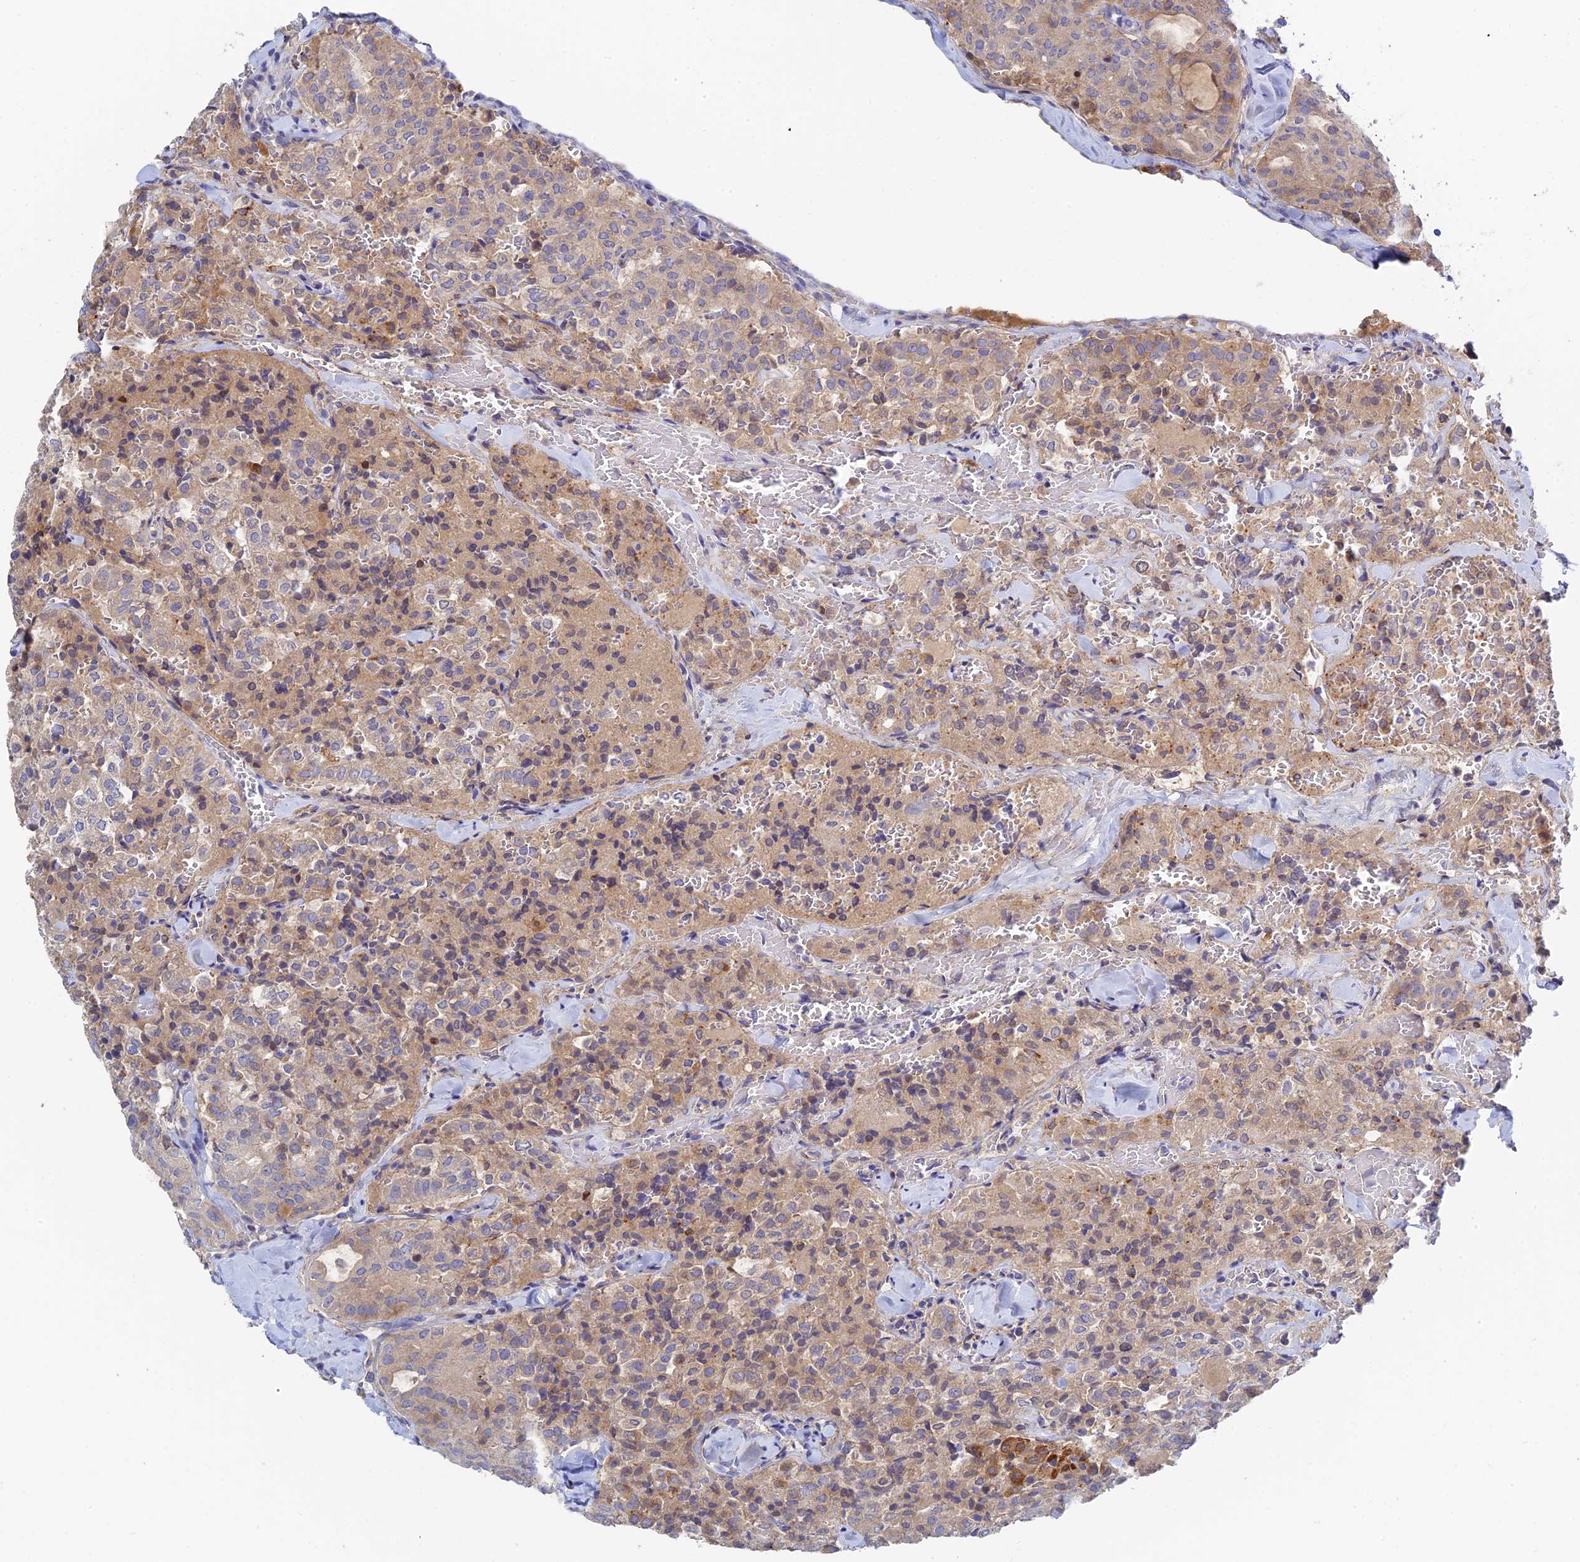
{"staining": {"intensity": "weak", "quantity": ">75%", "location": "cytoplasmic/membranous"}, "tissue": "thyroid cancer", "cell_type": "Tumor cells", "image_type": "cancer", "snomed": [{"axis": "morphology", "description": "Follicular adenoma carcinoma, NOS"}, {"axis": "topography", "description": "Thyroid gland"}], "caption": "Protein expression analysis of human thyroid cancer (follicular adenoma carcinoma) reveals weak cytoplasmic/membranous expression in approximately >75% of tumor cells. (DAB (3,3'-diaminobenzidine) = brown stain, brightfield microscopy at high magnification).", "gene": "SPATA5L1", "patient": {"sex": "male", "age": 75}}